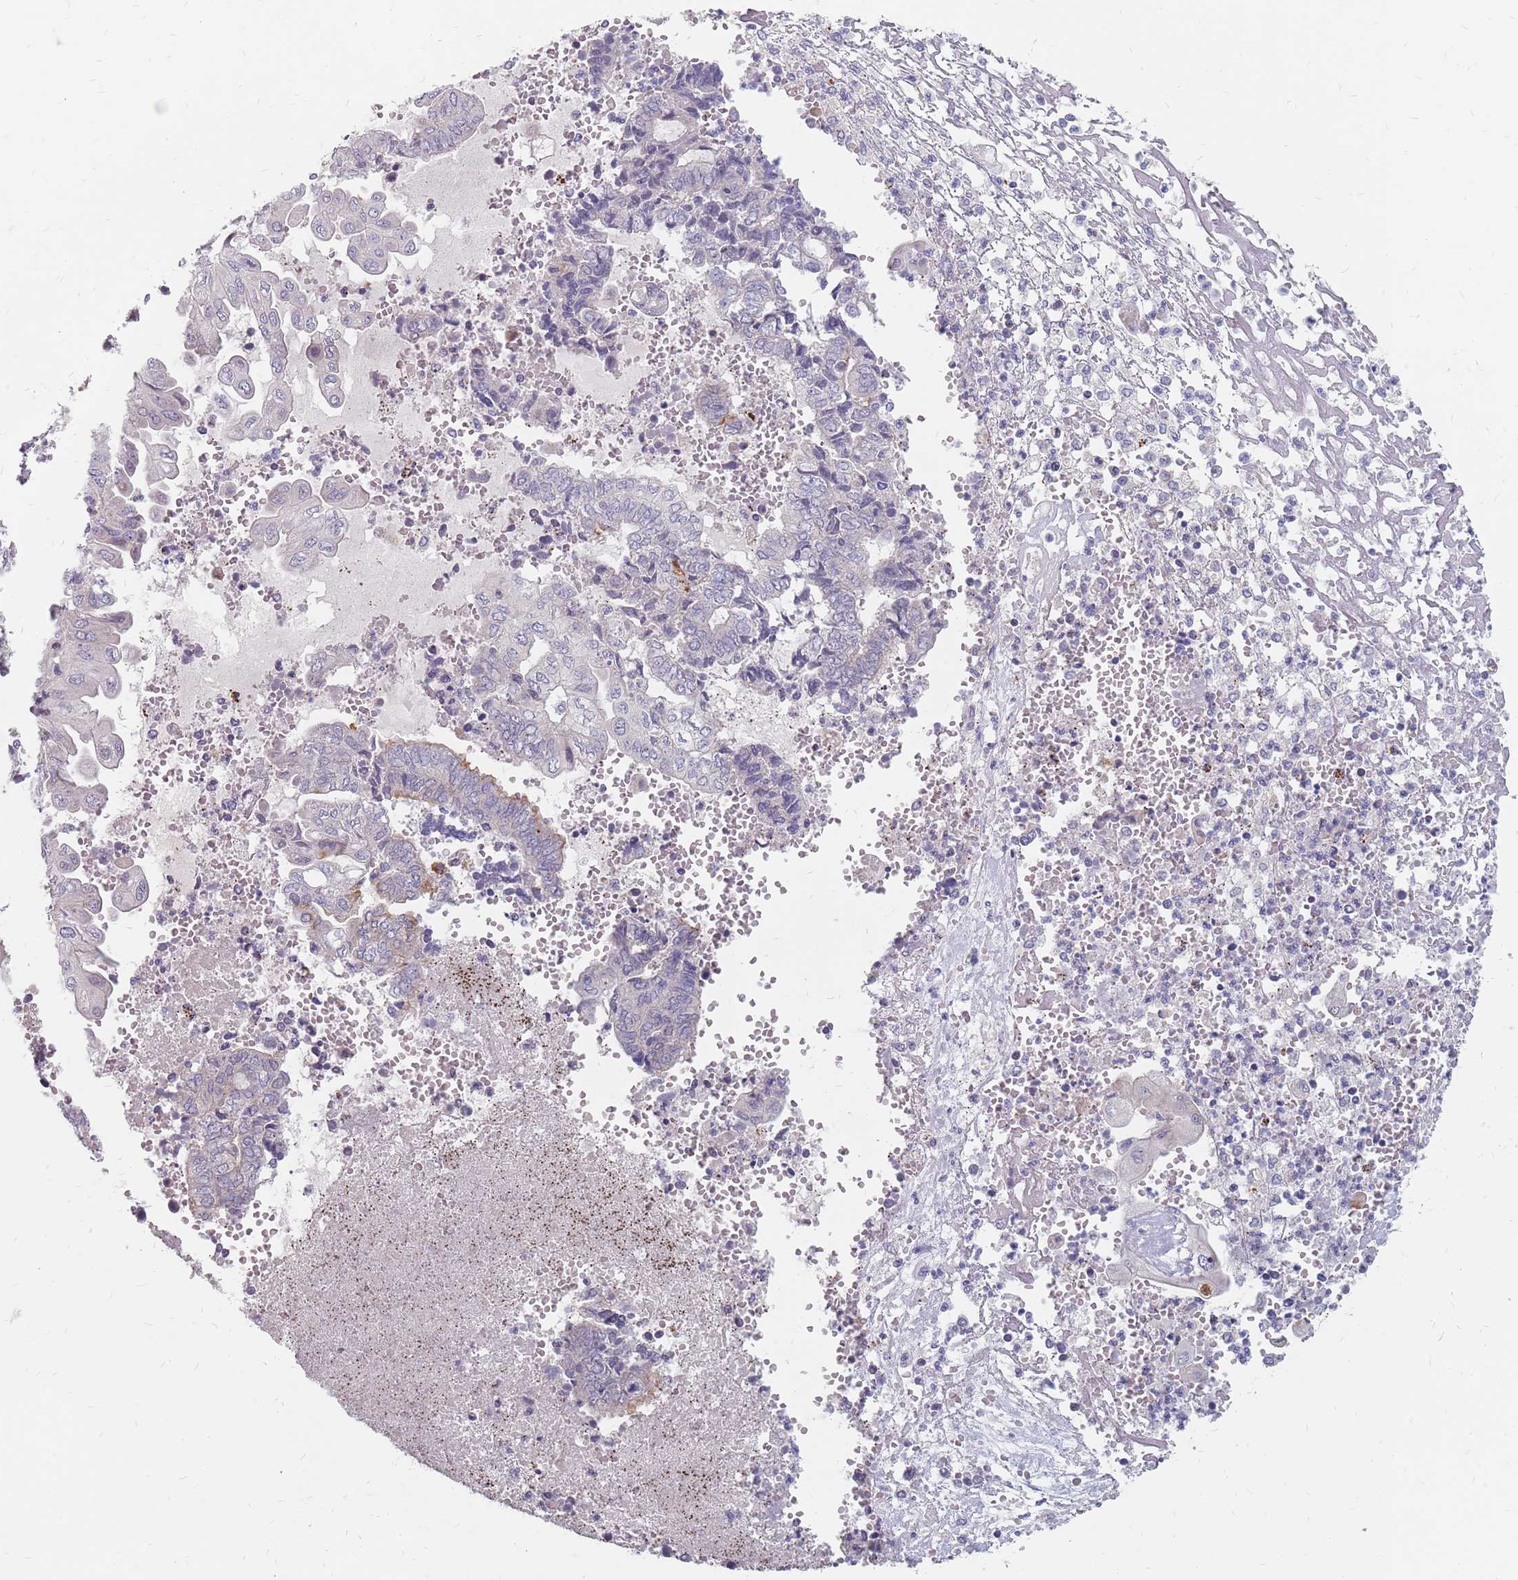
{"staining": {"intensity": "negative", "quantity": "none", "location": "none"}, "tissue": "endometrial cancer", "cell_type": "Tumor cells", "image_type": "cancer", "snomed": [{"axis": "morphology", "description": "Adenocarcinoma, NOS"}, {"axis": "topography", "description": "Uterus"}, {"axis": "topography", "description": "Endometrium"}], "caption": "Tumor cells show no significant expression in adenocarcinoma (endometrial).", "gene": "CMTR2", "patient": {"sex": "female", "age": 70}}